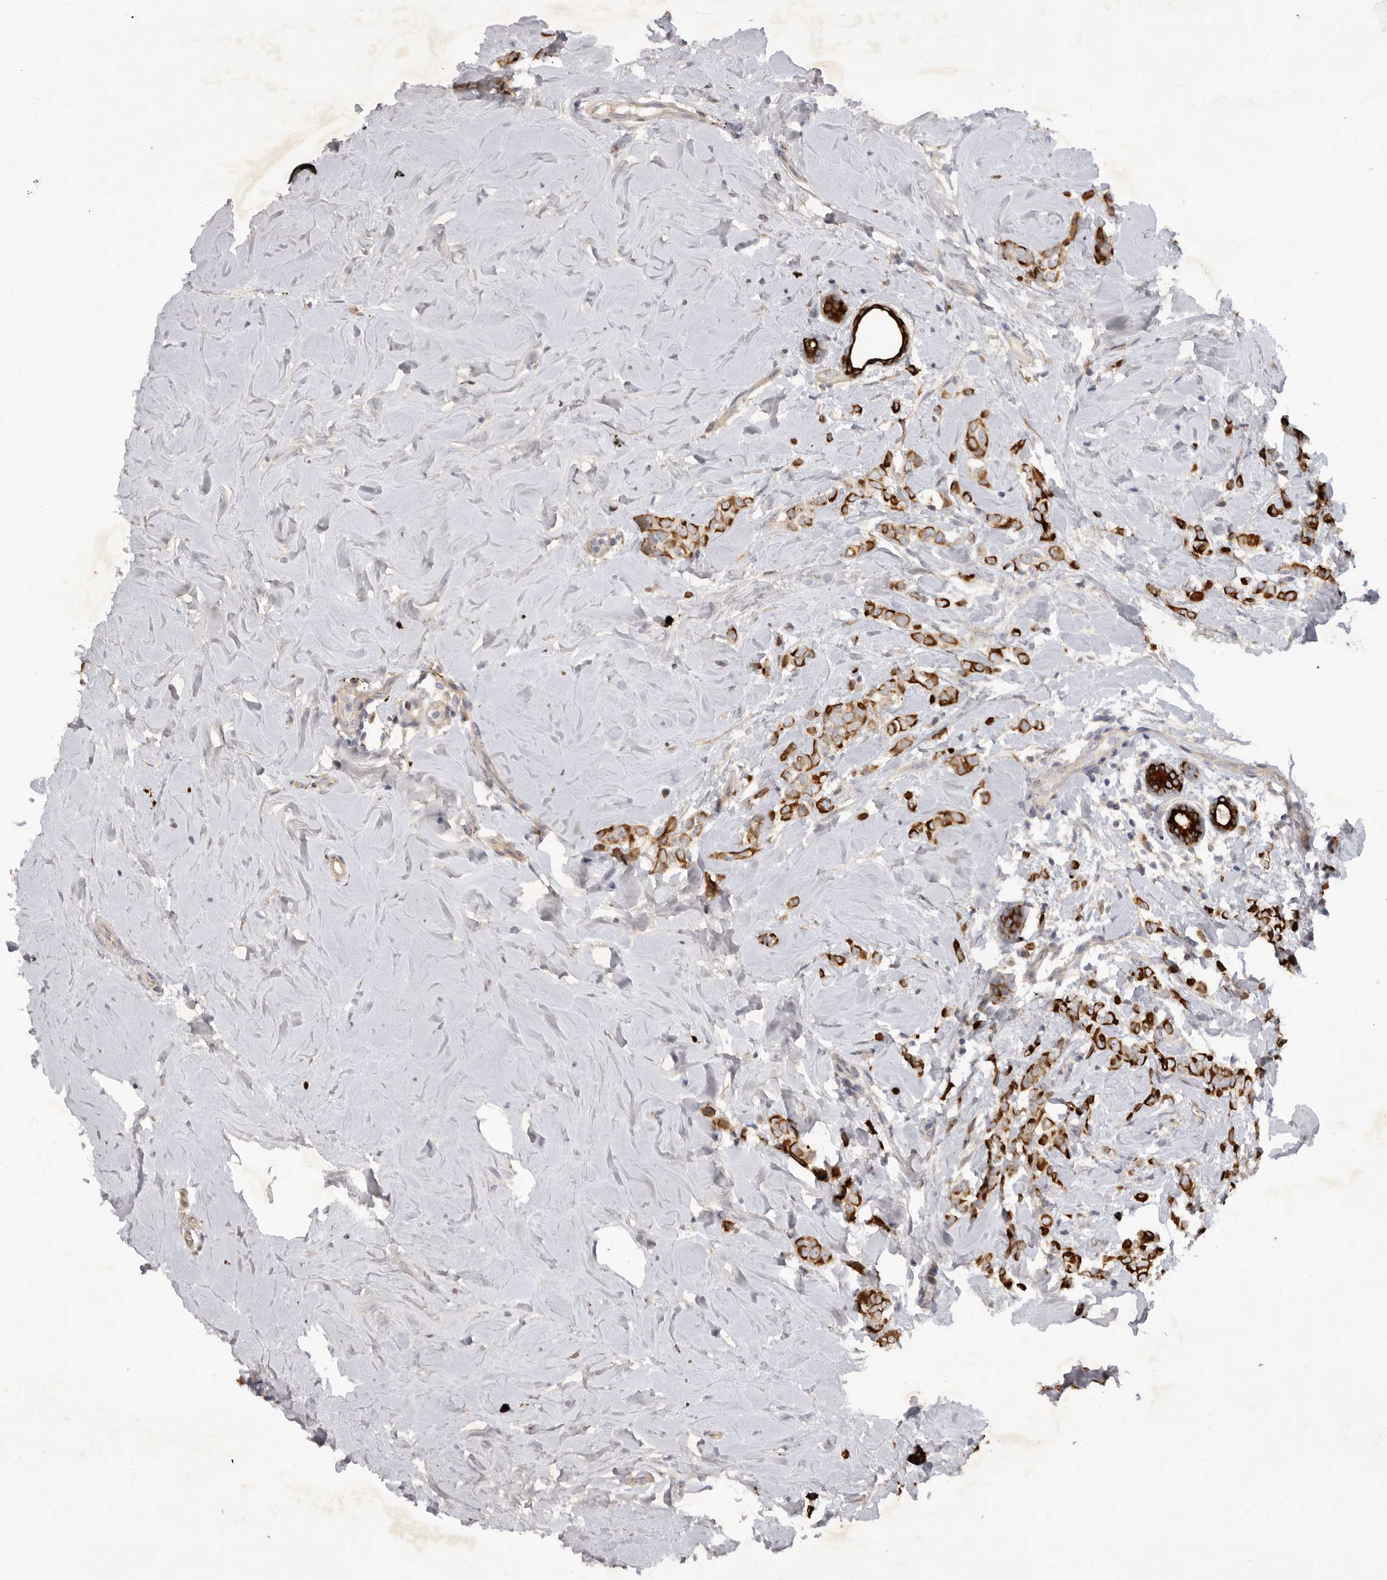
{"staining": {"intensity": "strong", "quantity": ">75%", "location": "cytoplasmic/membranous"}, "tissue": "breast cancer", "cell_type": "Tumor cells", "image_type": "cancer", "snomed": [{"axis": "morphology", "description": "Lobular carcinoma"}, {"axis": "topography", "description": "Breast"}], "caption": "This photomicrograph shows immunohistochemistry (IHC) staining of human breast lobular carcinoma, with high strong cytoplasmic/membranous expression in approximately >75% of tumor cells.", "gene": "DHDDS", "patient": {"sex": "female", "age": 47}}